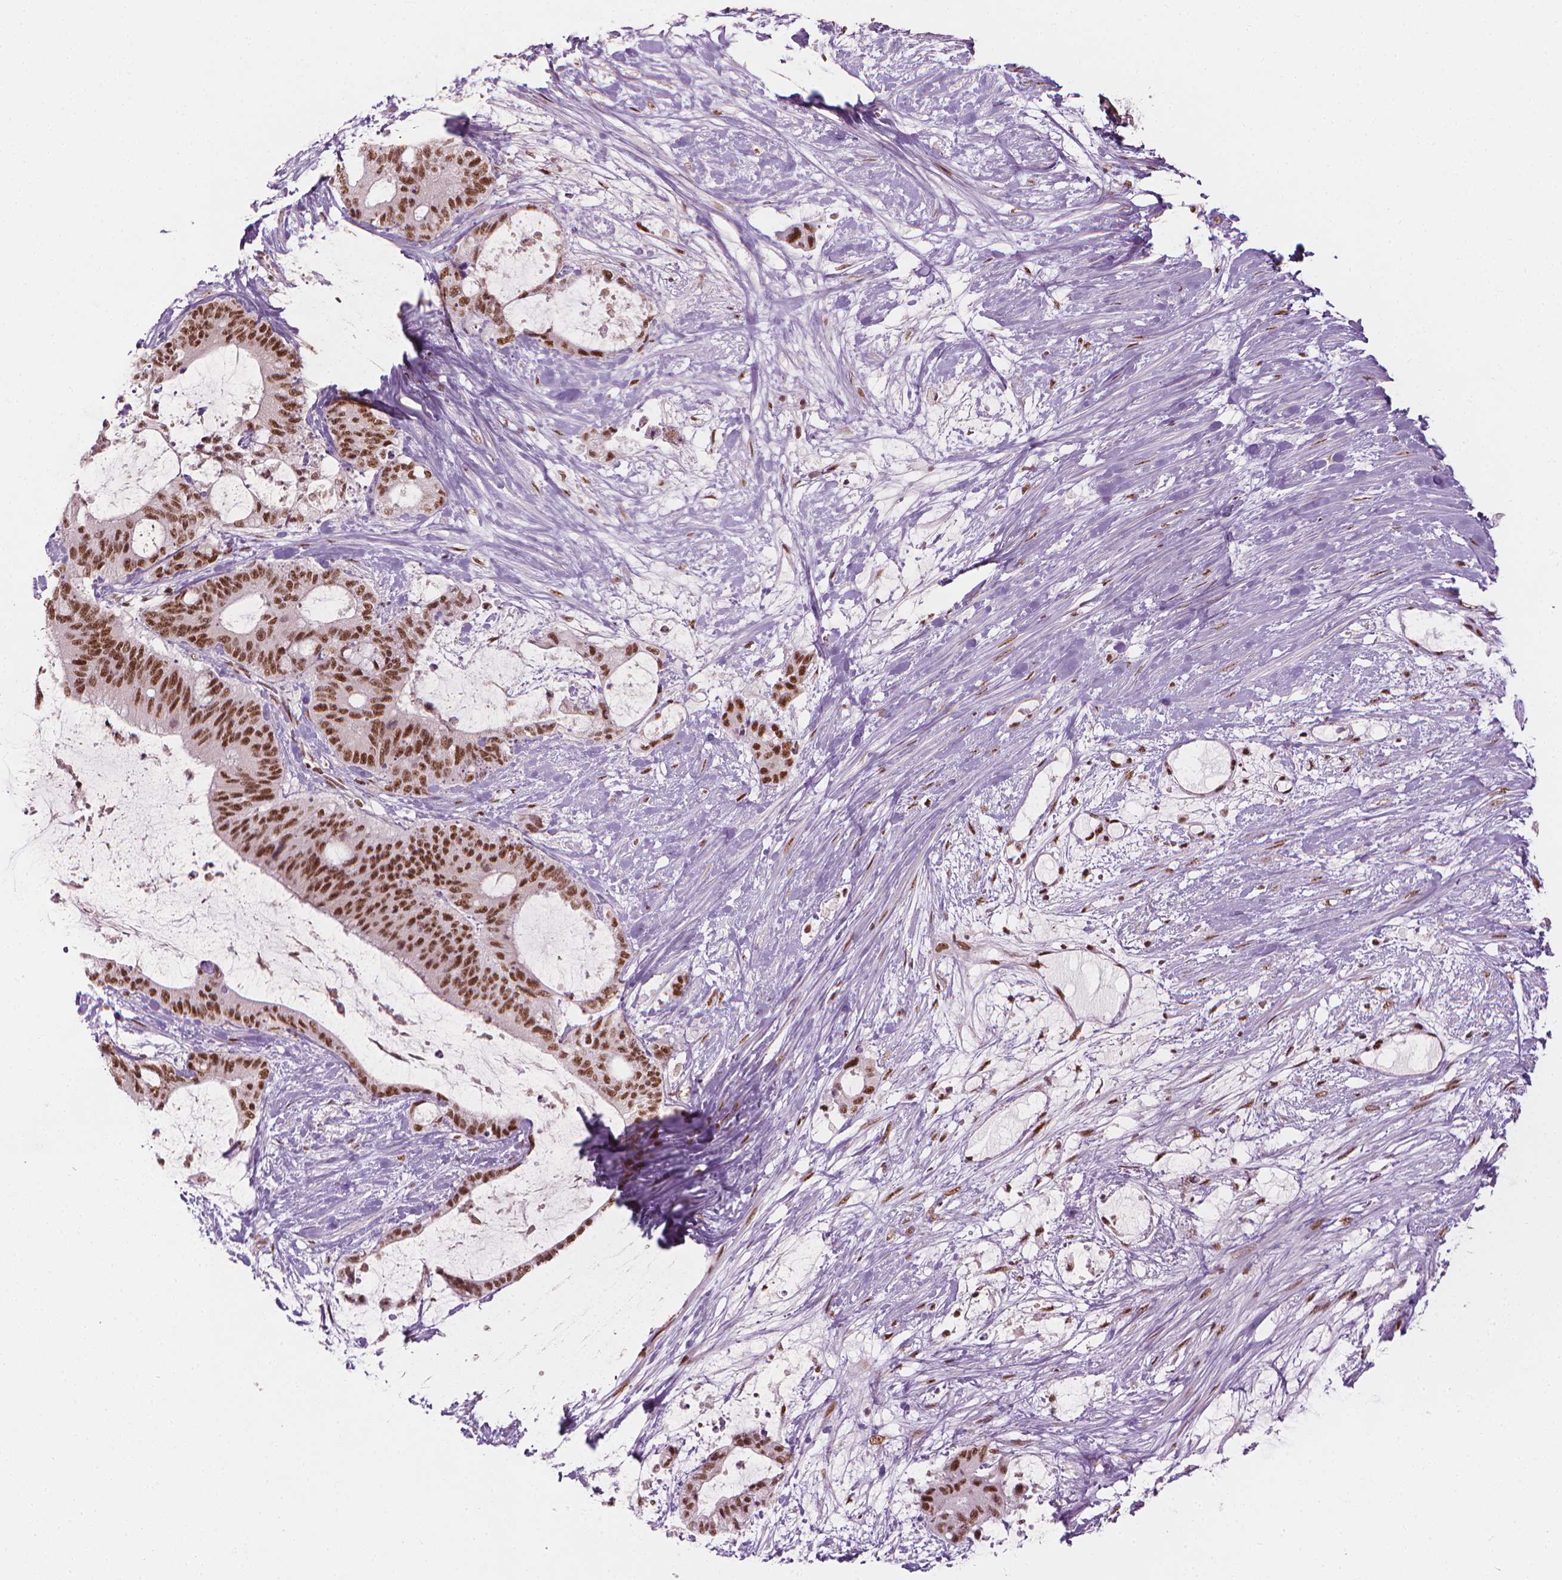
{"staining": {"intensity": "moderate", "quantity": ">75%", "location": "nuclear"}, "tissue": "liver cancer", "cell_type": "Tumor cells", "image_type": "cancer", "snomed": [{"axis": "morphology", "description": "Normal tissue, NOS"}, {"axis": "morphology", "description": "Cholangiocarcinoma"}, {"axis": "topography", "description": "Liver"}, {"axis": "topography", "description": "Peripheral nerve tissue"}], "caption": "Liver cancer (cholangiocarcinoma) stained with DAB (3,3'-diaminobenzidine) immunohistochemistry (IHC) reveals medium levels of moderate nuclear expression in about >75% of tumor cells.", "gene": "ELF2", "patient": {"sex": "female", "age": 73}}